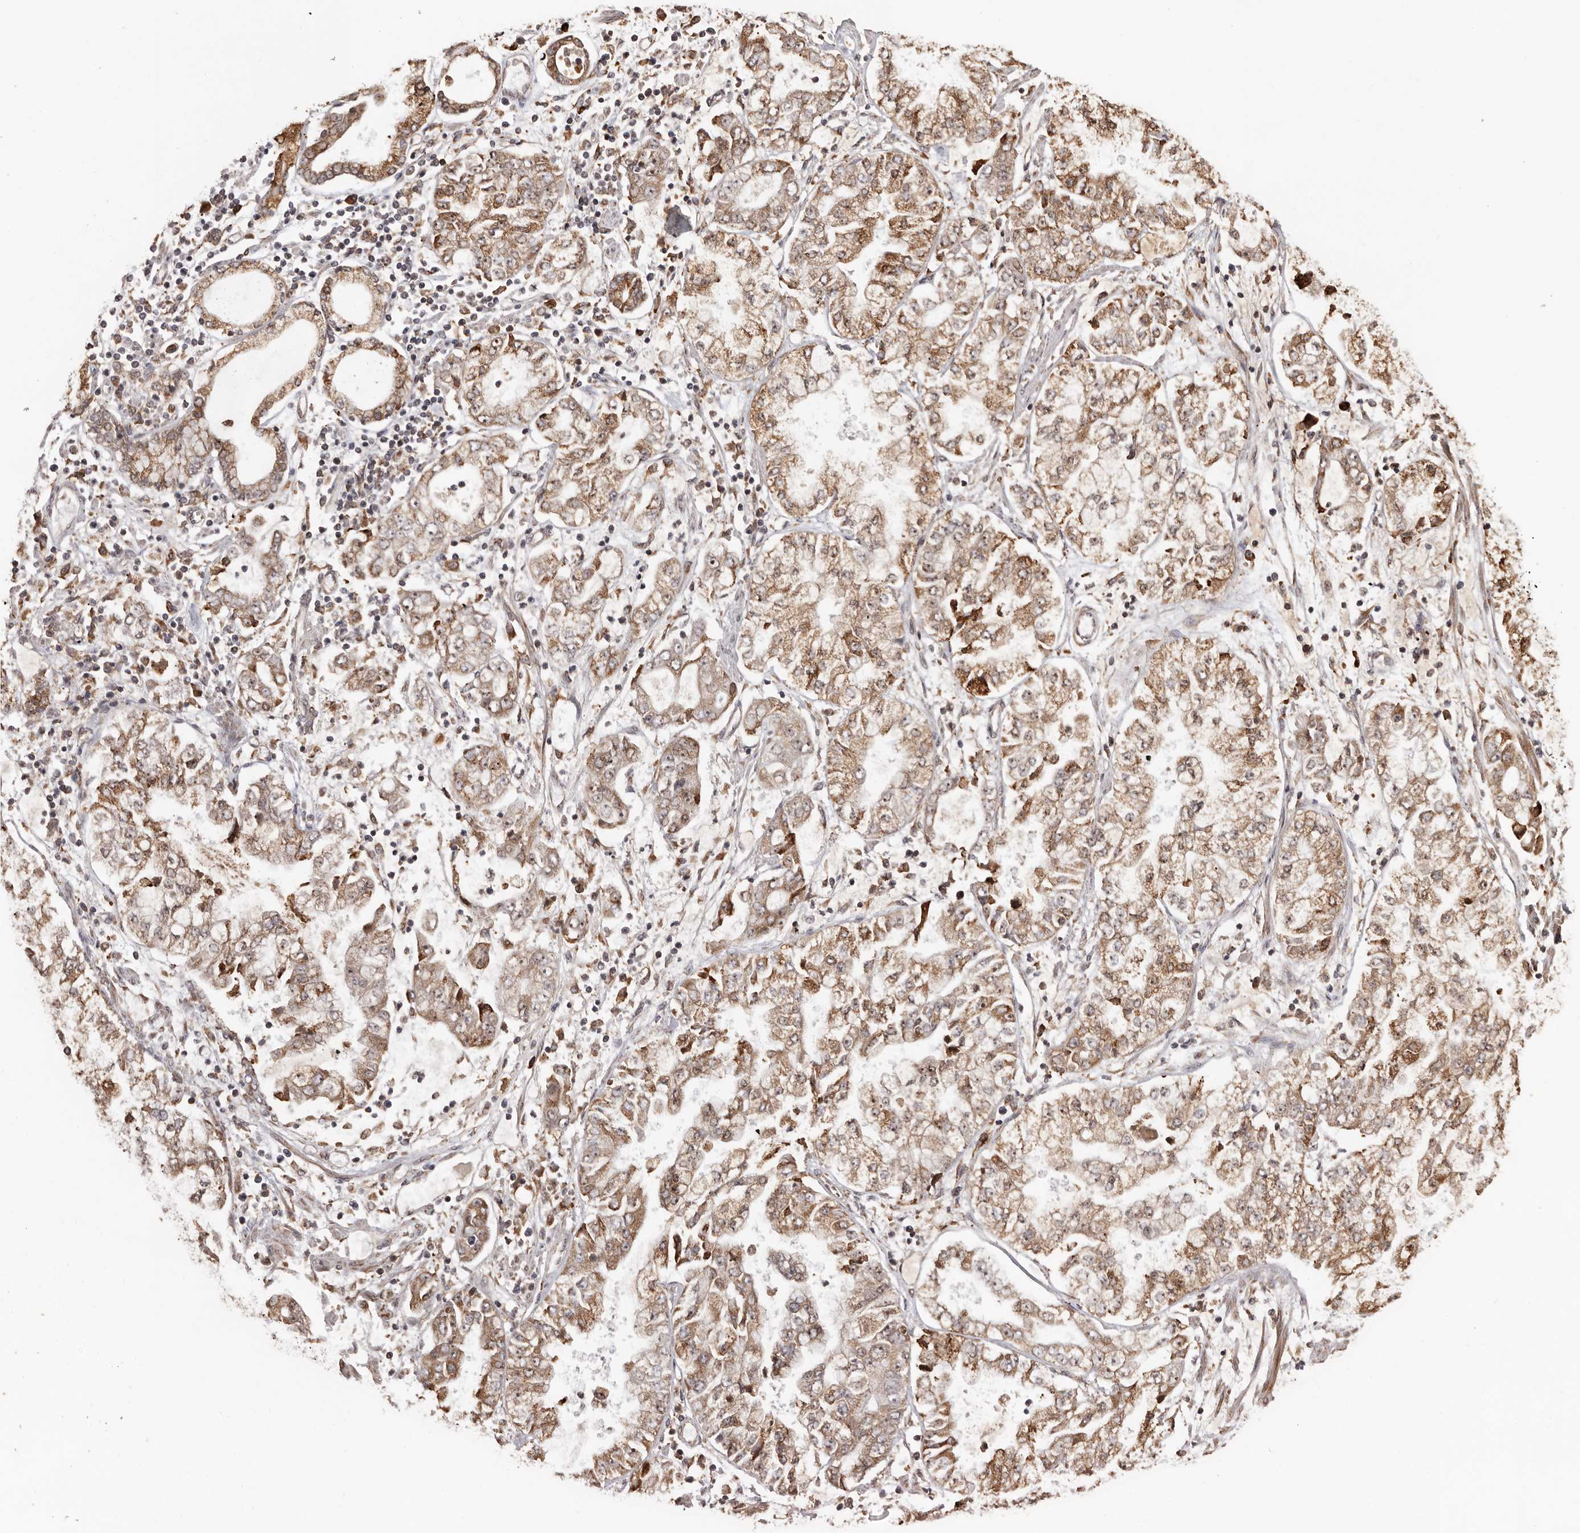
{"staining": {"intensity": "moderate", "quantity": ">75%", "location": "cytoplasmic/membranous,nuclear"}, "tissue": "stomach cancer", "cell_type": "Tumor cells", "image_type": "cancer", "snomed": [{"axis": "morphology", "description": "Adenocarcinoma, NOS"}, {"axis": "topography", "description": "Stomach"}], "caption": "Tumor cells show moderate cytoplasmic/membranous and nuclear staining in about >75% of cells in stomach cancer (adenocarcinoma).", "gene": "ZNF83", "patient": {"sex": "male", "age": 76}}